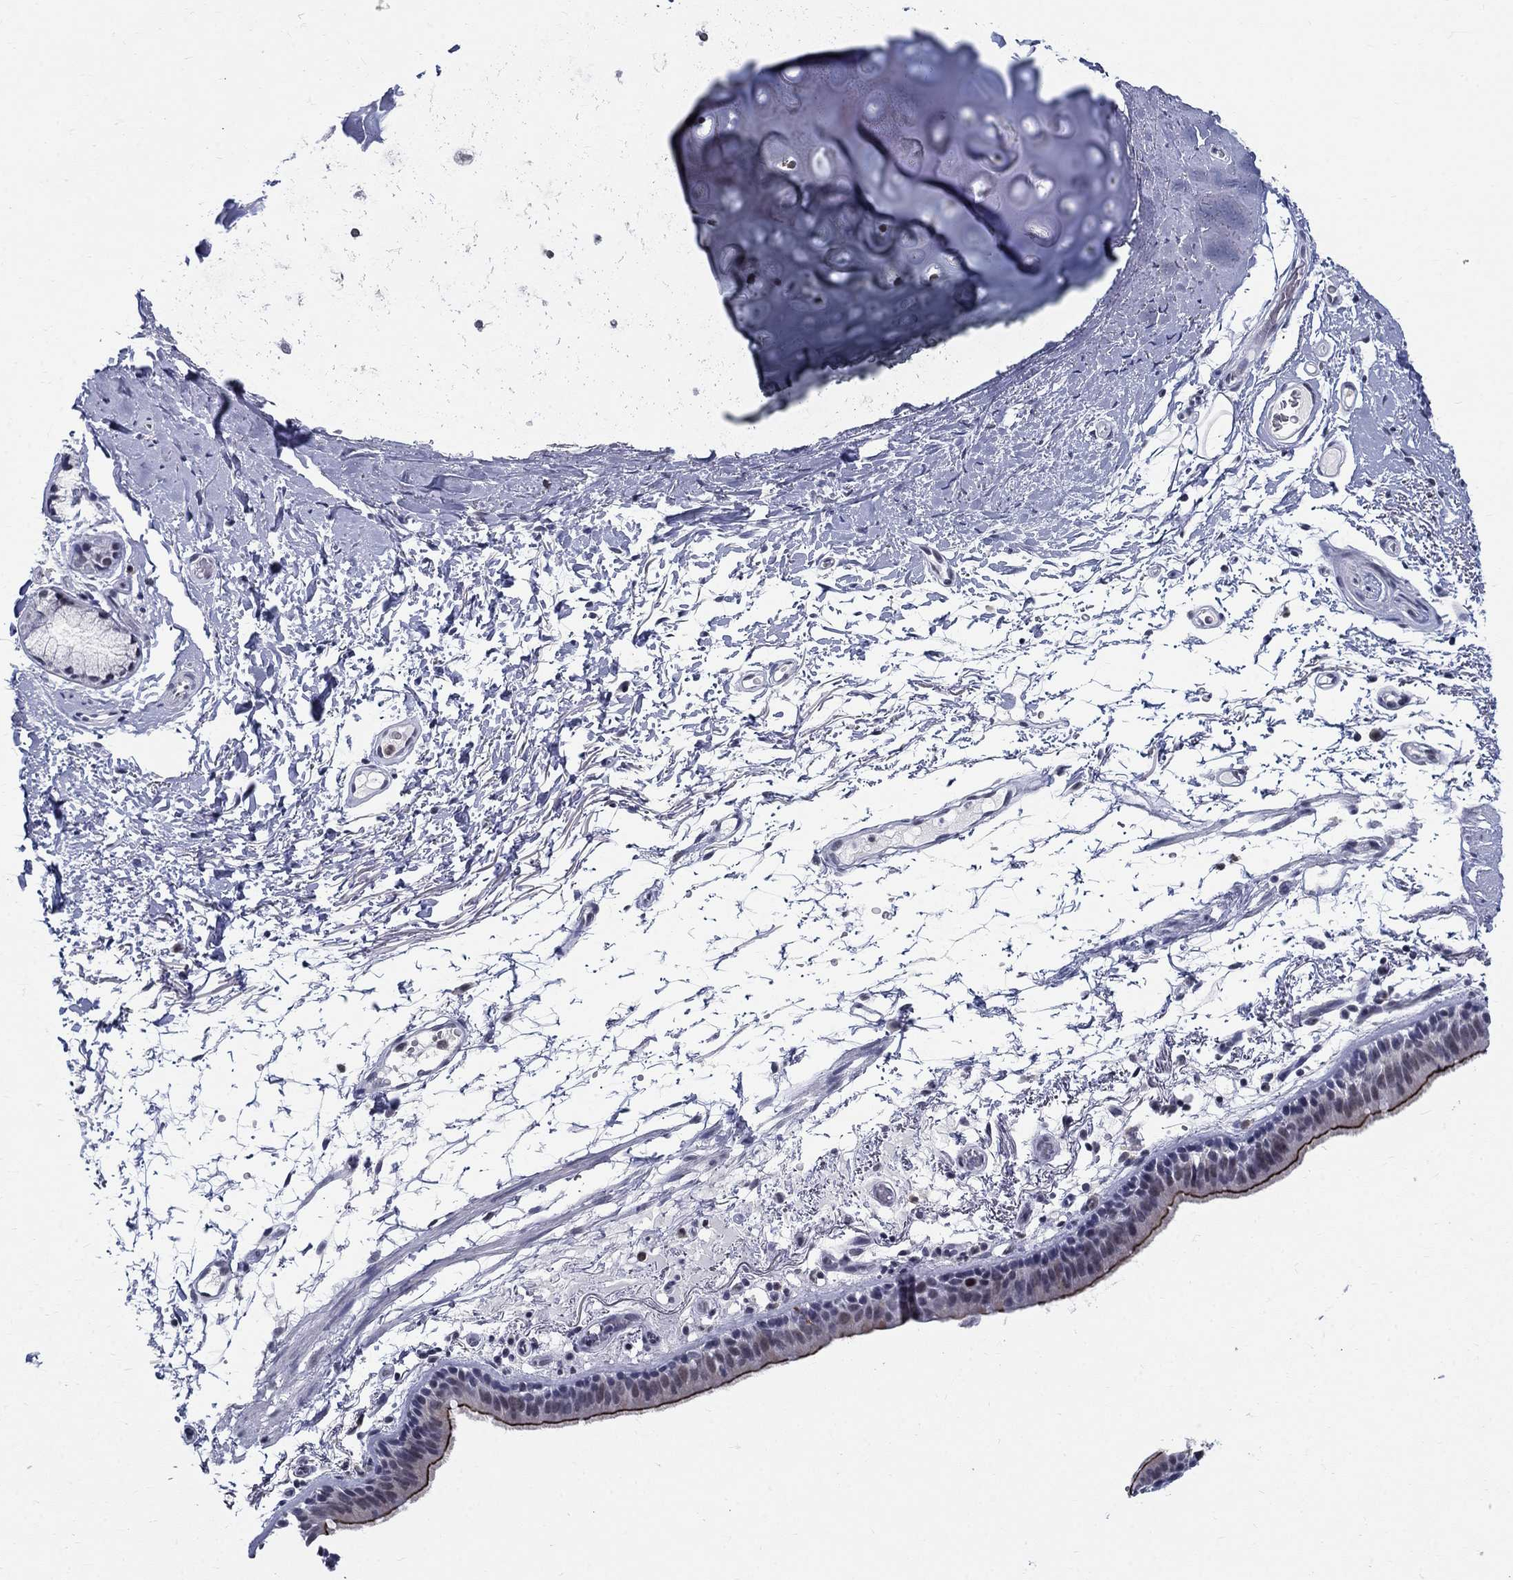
{"staining": {"intensity": "strong", "quantity": ">75%", "location": "cytoplasmic/membranous"}, "tissue": "bronchus", "cell_type": "Respiratory epithelial cells", "image_type": "normal", "snomed": [{"axis": "morphology", "description": "Normal tissue, NOS"}, {"axis": "topography", "description": "Lymph node"}, {"axis": "topography", "description": "Bronchus"}], "caption": "IHC (DAB) staining of unremarkable bronchus reveals strong cytoplasmic/membranous protein staining in approximately >75% of respiratory epithelial cells. (IHC, brightfield microscopy, high magnification).", "gene": "BHLHE22", "patient": {"sex": "female", "age": 70}}